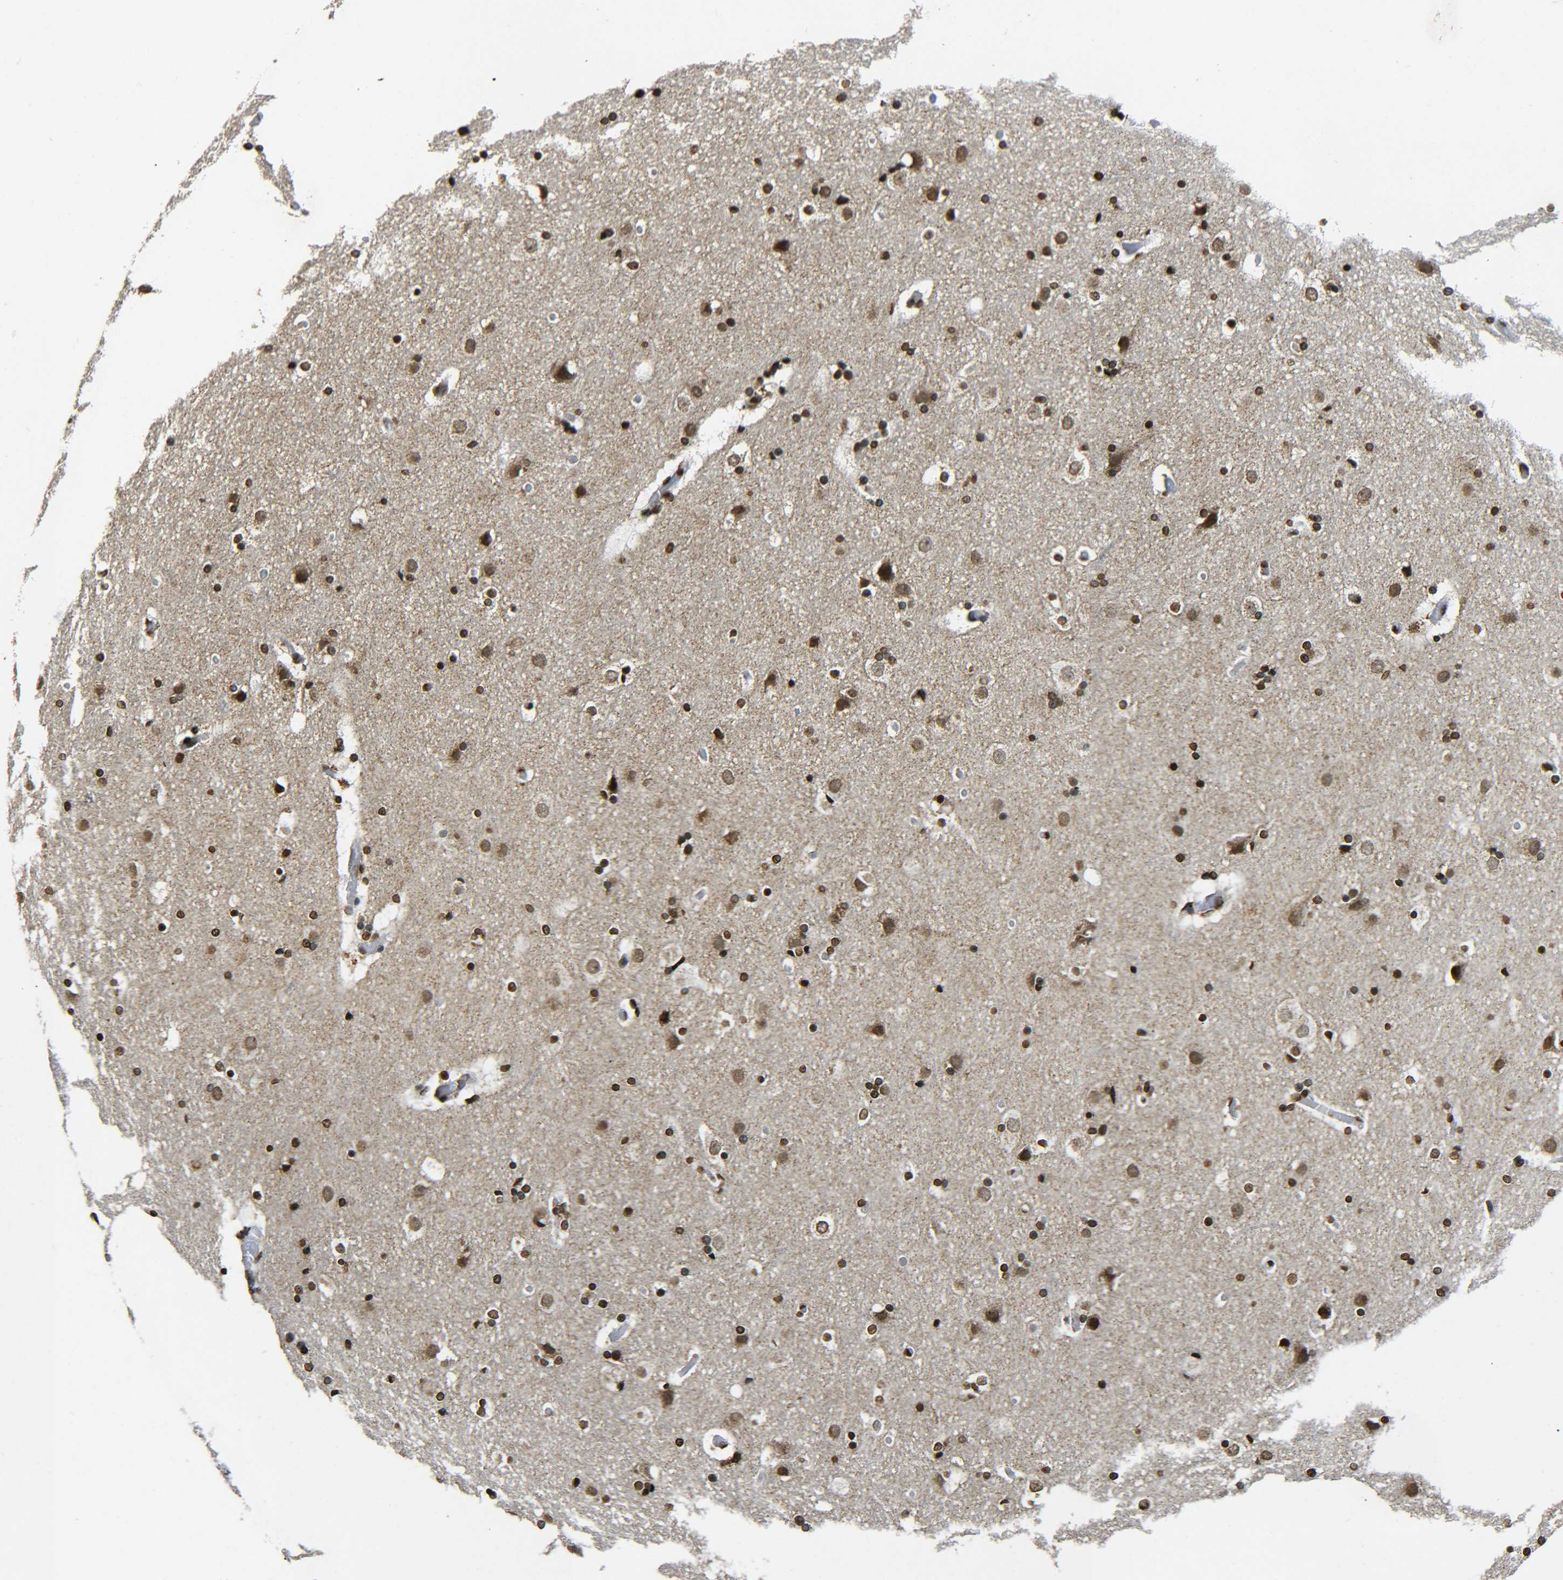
{"staining": {"intensity": "moderate", "quantity": ">75%", "location": "nuclear"}, "tissue": "cerebral cortex", "cell_type": "Endothelial cells", "image_type": "normal", "snomed": [{"axis": "morphology", "description": "Normal tissue, NOS"}, {"axis": "topography", "description": "Cerebral cortex"}], "caption": "Approximately >75% of endothelial cells in normal cerebral cortex demonstrate moderate nuclear protein staining as visualized by brown immunohistochemical staining.", "gene": "NEUROG2", "patient": {"sex": "male", "age": 57}}